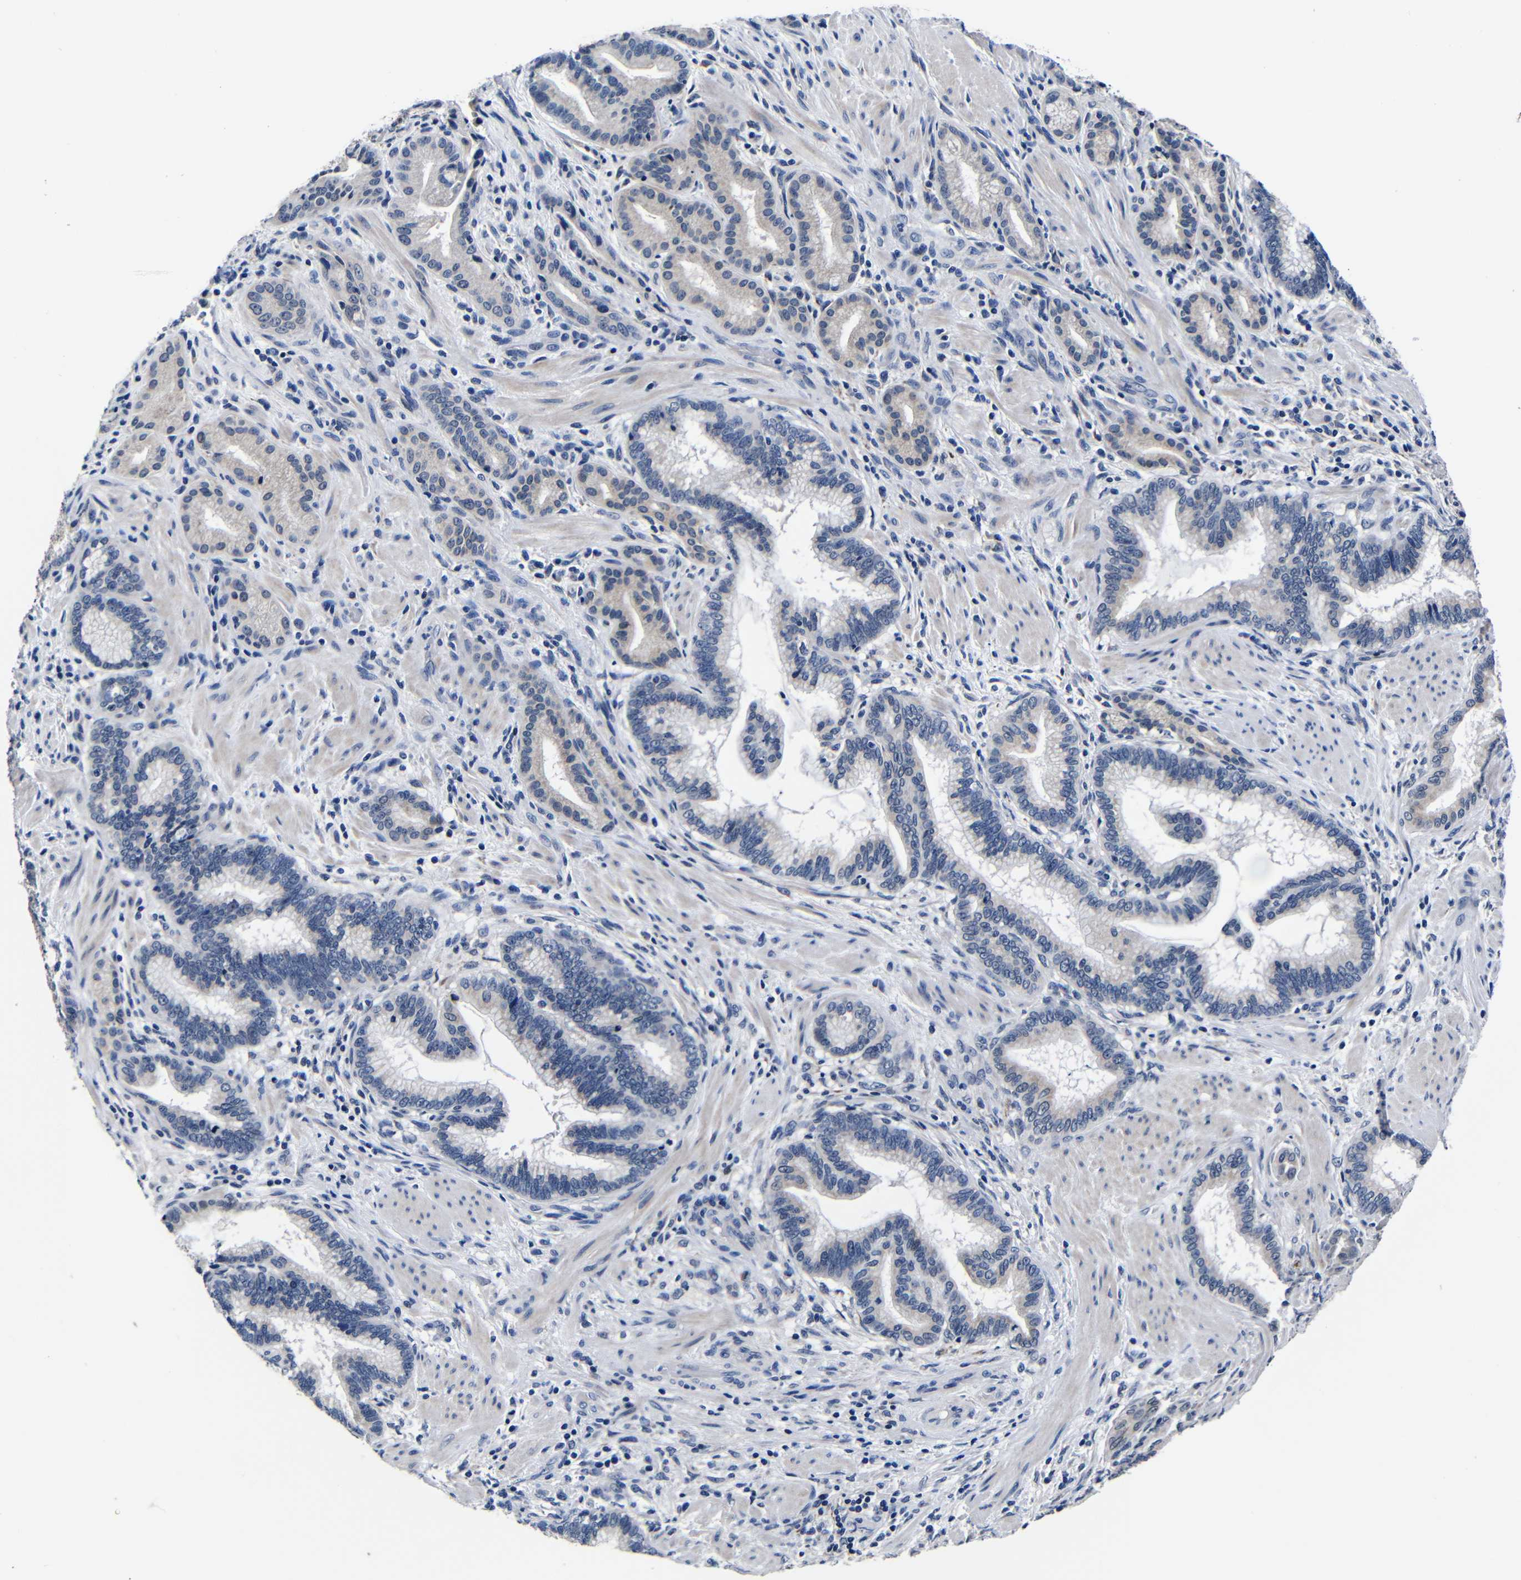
{"staining": {"intensity": "negative", "quantity": "none", "location": "none"}, "tissue": "pancreatic cancer", "cell_type": "Tumor cells", "image_type": "cancer", "snomed": [{"axis": "morphology", "description": "Adenocarcinoma, NOS"}, {"axis": "topography", "description": "Pancreas"}], "caption": "A micrograph of adenocarcinoma (pancreatic) stained for a protein demonstrates no brown staining in tumor cells.", "gene": "DEPP1", "patient": {"sex": "female", "age": 64}}